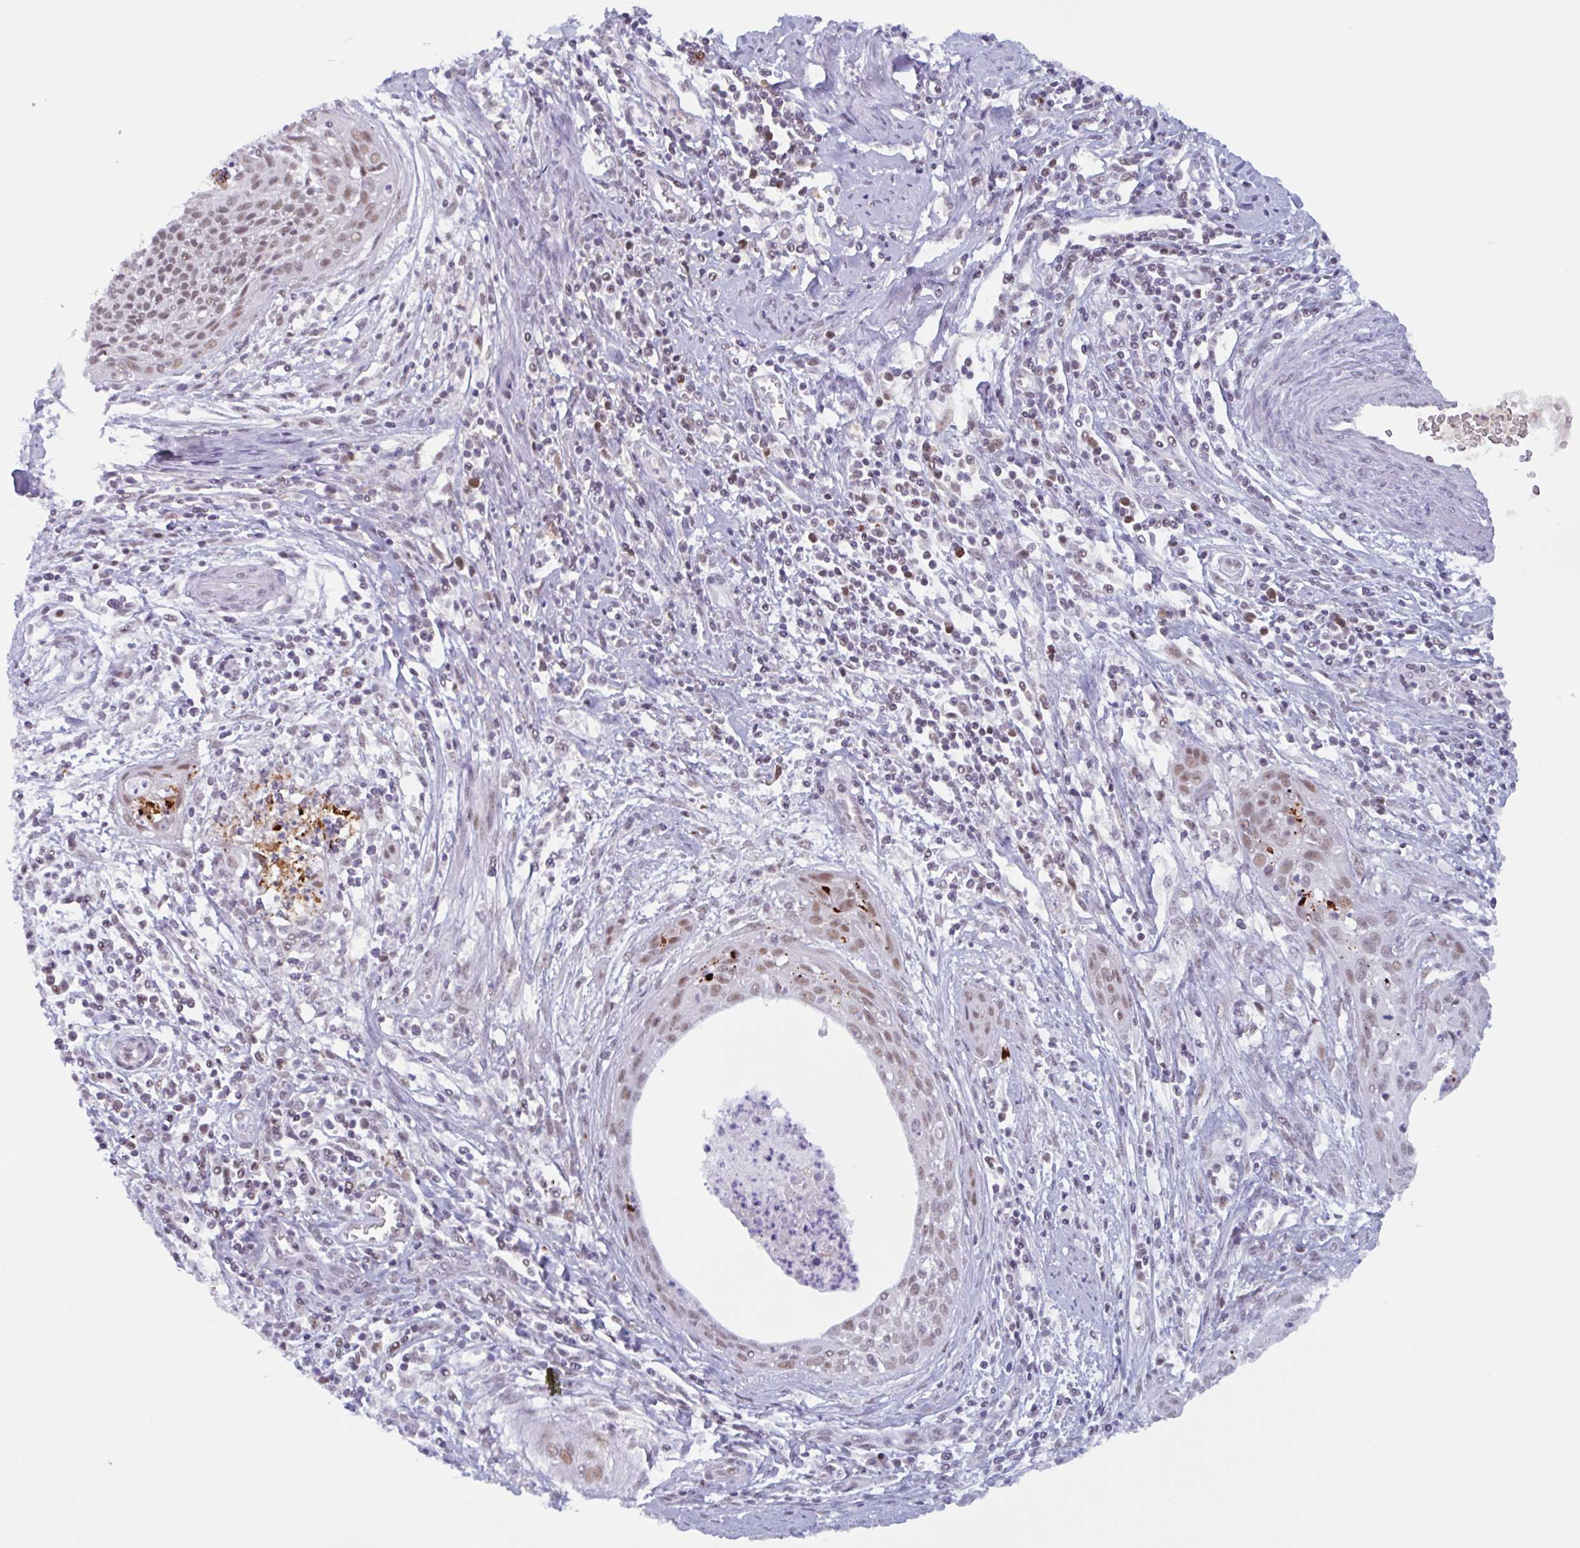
{"staining": {"intensity": "moderate", "quantity": "25%-75%", "location": "nuclear"}, "tissue": "cervical cancer", "cell_type": "Tumor cells", "image_type": "cancer", "snomed": [{"axis": "morphology", "description": "Squamous cell carcinoma, NOS"}, {"axis": "topography", "description": "Cervix"}], "caption": "A high-resolution histopathology image shows immunohistochemistry staining of squamous cell carcinoma (cervical), which exhibits moderate nuclear positivity in approximately 25%-75% of tumor cells.", "gene": "PLG", "patient": {"sex": "female", "age": 55}}